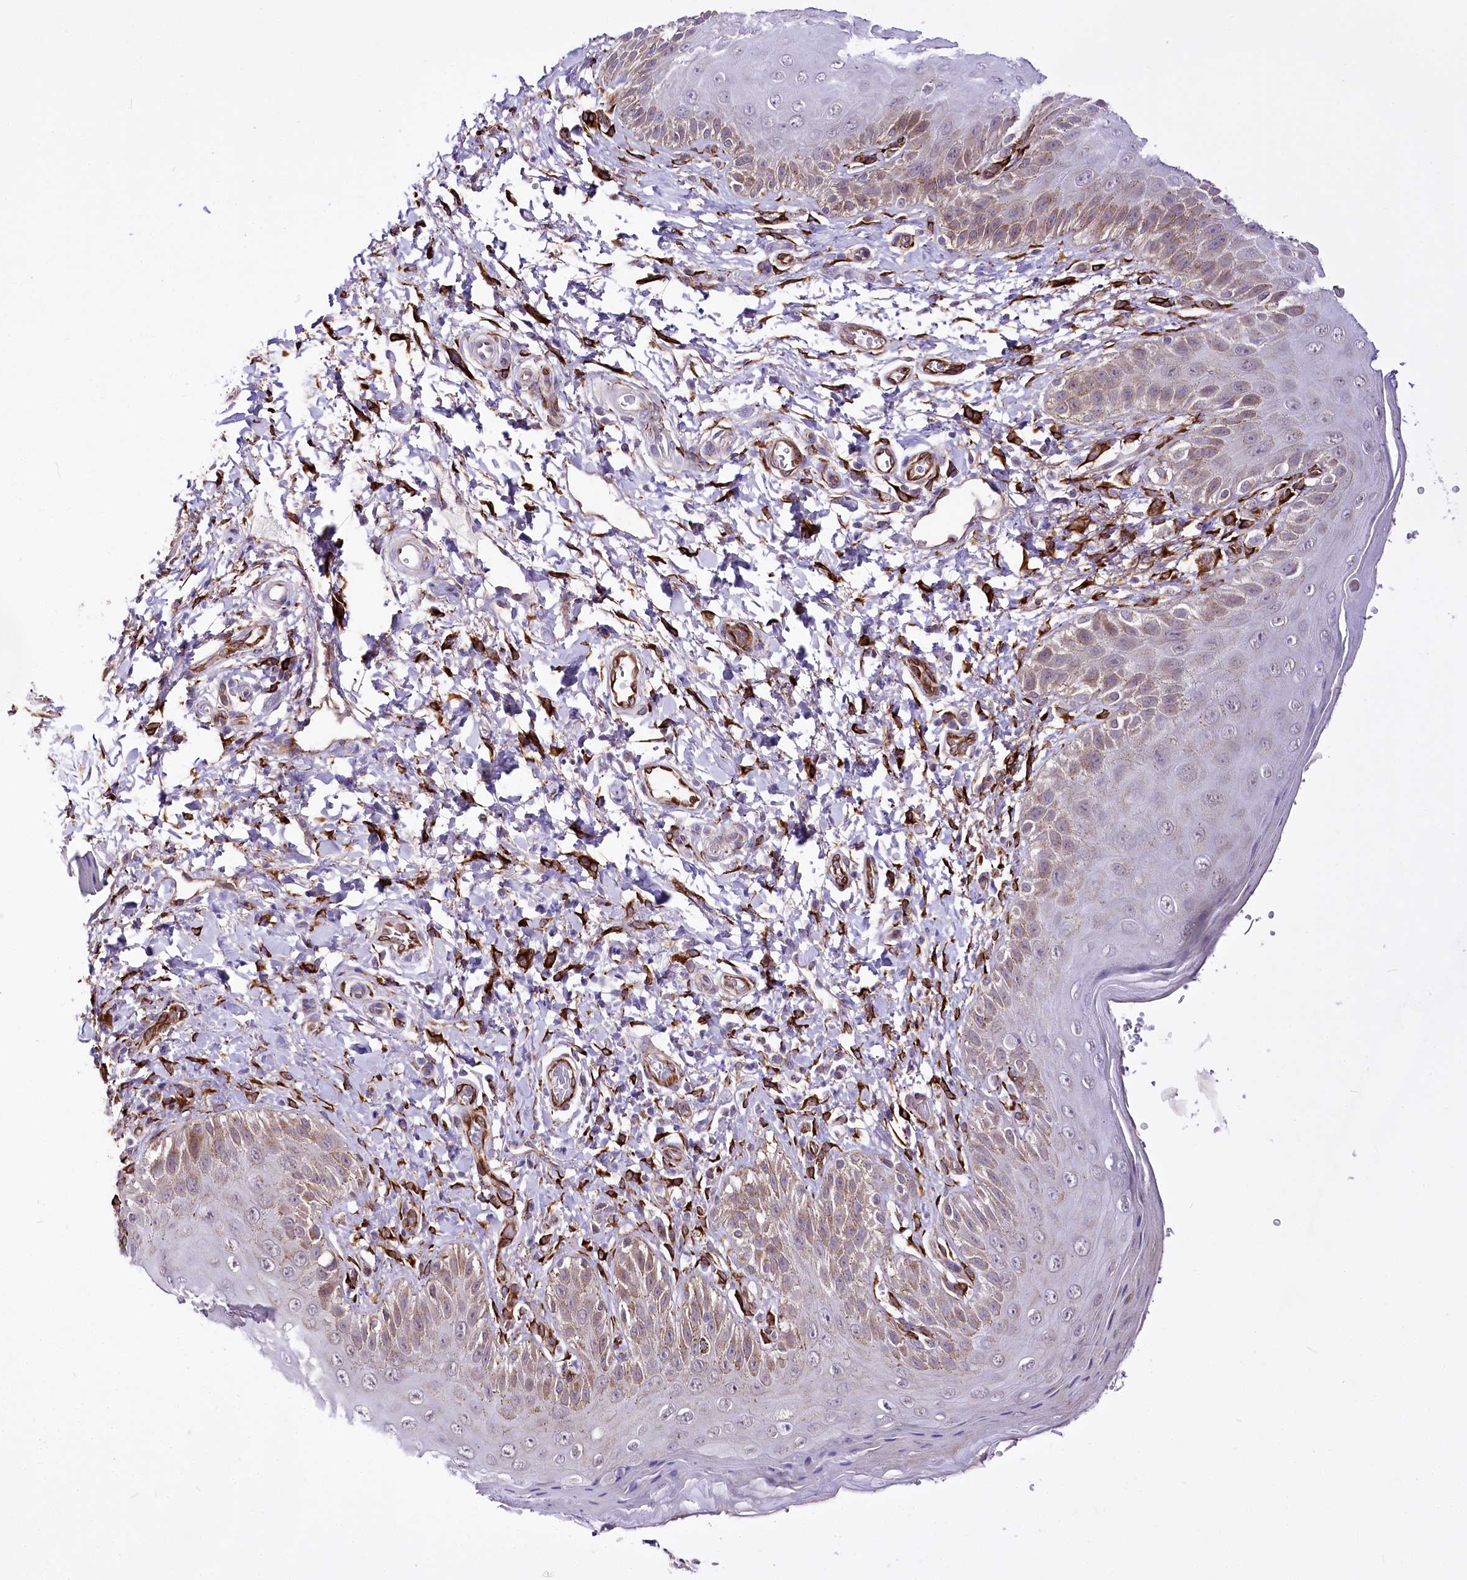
{"staining": {"intensity": "moderate", "quantity": "<25%", "location": "cytoplasmic/membranous"}, "tissue": "skin", "cell_type": "Epidermal cells", "image_type": "normal", "snomed": [{"axis": "morphology", "description": "Normal tissue, NOS"}, {"axis": "topography", "description": "Anal"}], "caption": "Immunohistochemistry (IHC) of normal human skin exhibits low levels of moderate cytoplasmic/membranous staining in about <25% of epidermal cells. Nuclei are stained in blue.", "gene": "WWC1", "patient": {"sex": "male", "age": 44}}